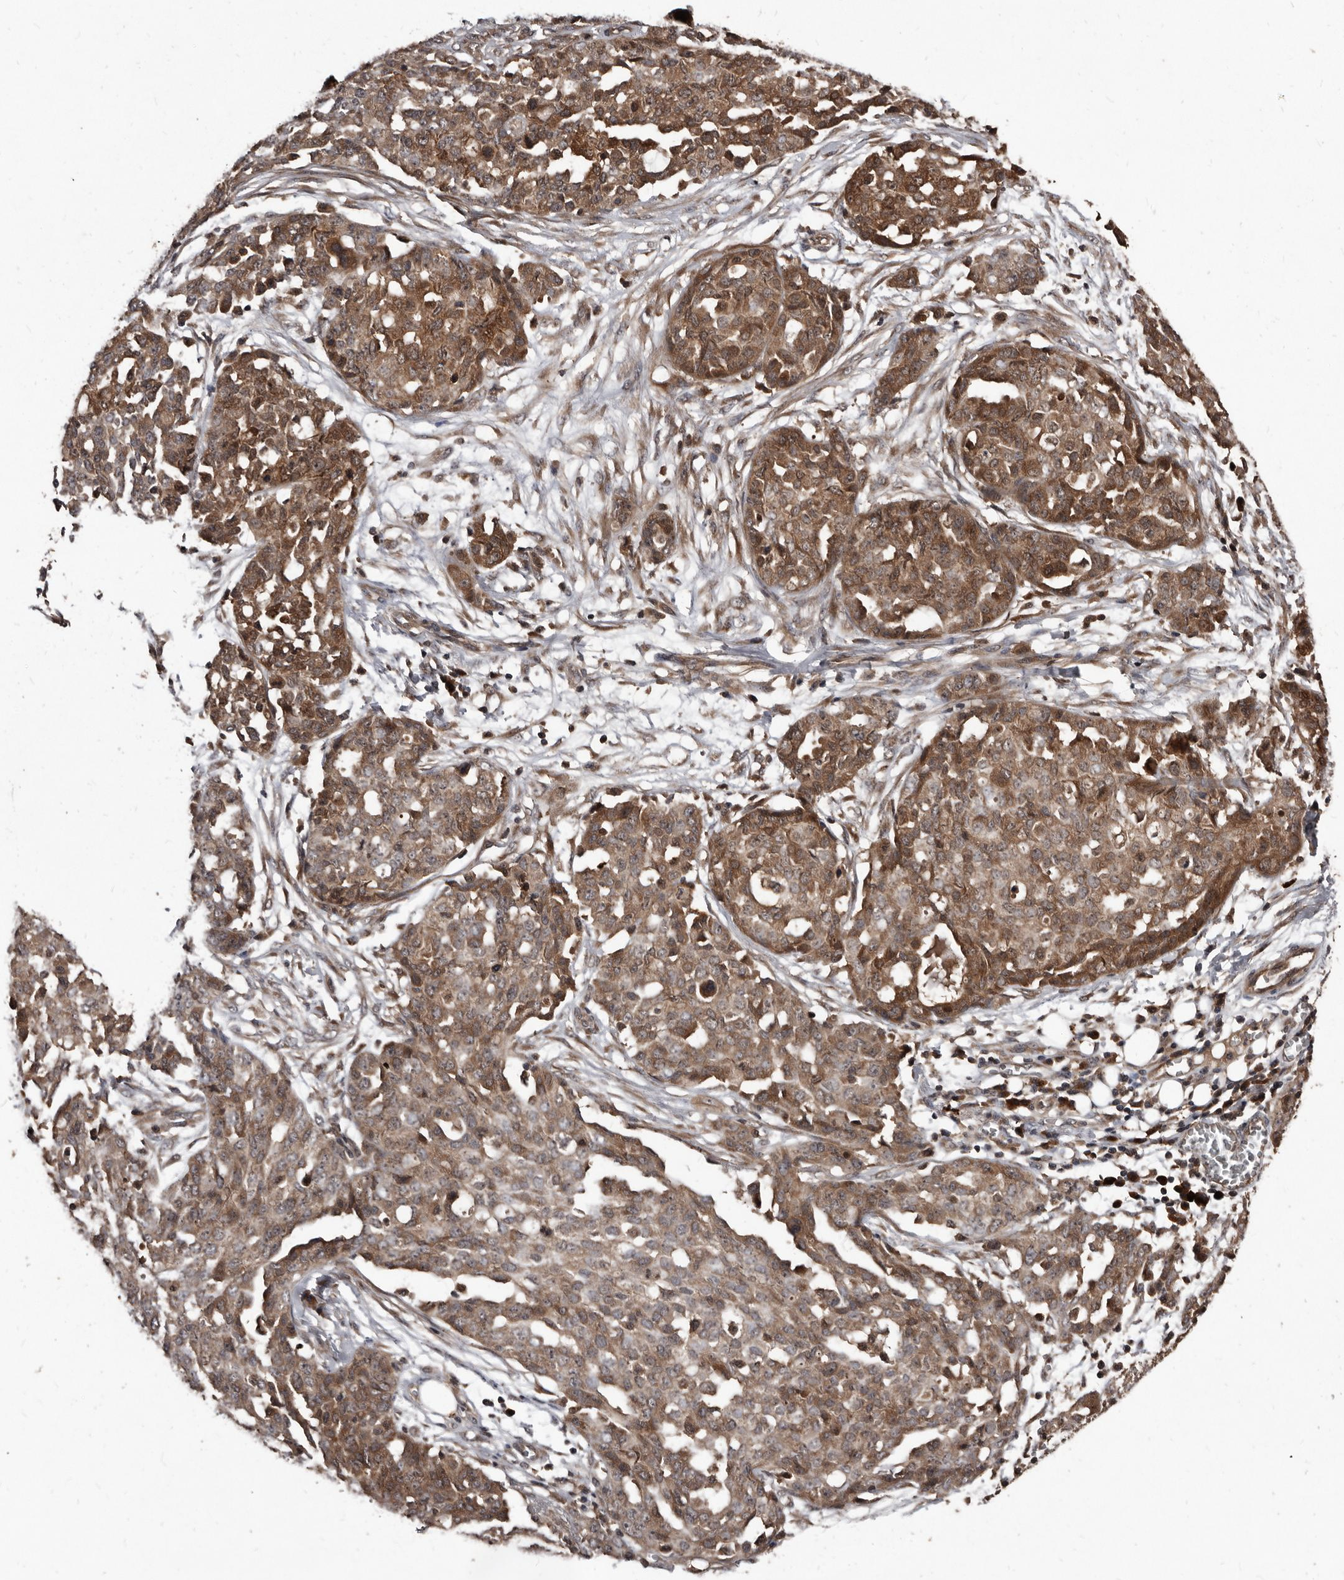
{"staining": {"intensity": "moderate", "quantity": ">75%", "location": "cytoplasmic/membranous"}, "tissue": "ovarian cancer", "cell_type": "Tumor cells", "image_type": "cancer", "snomed": [{"axis": "morphology", "description": "Cystadenocarcinoma, serous, NOS"}, {"axis": "topography", "description": "Soft tissue"}, {"axis": "topography", "description": "Ovary"}], "caption": "This is an image of immunohistochemistry staining of ovarian serous cystadenocarcinoma, which shows moderate positivity in the cytoplasmic/membranous of tumor cells.", "gene": "PMVK", "patient": {"sex": "female", "age": 57}}